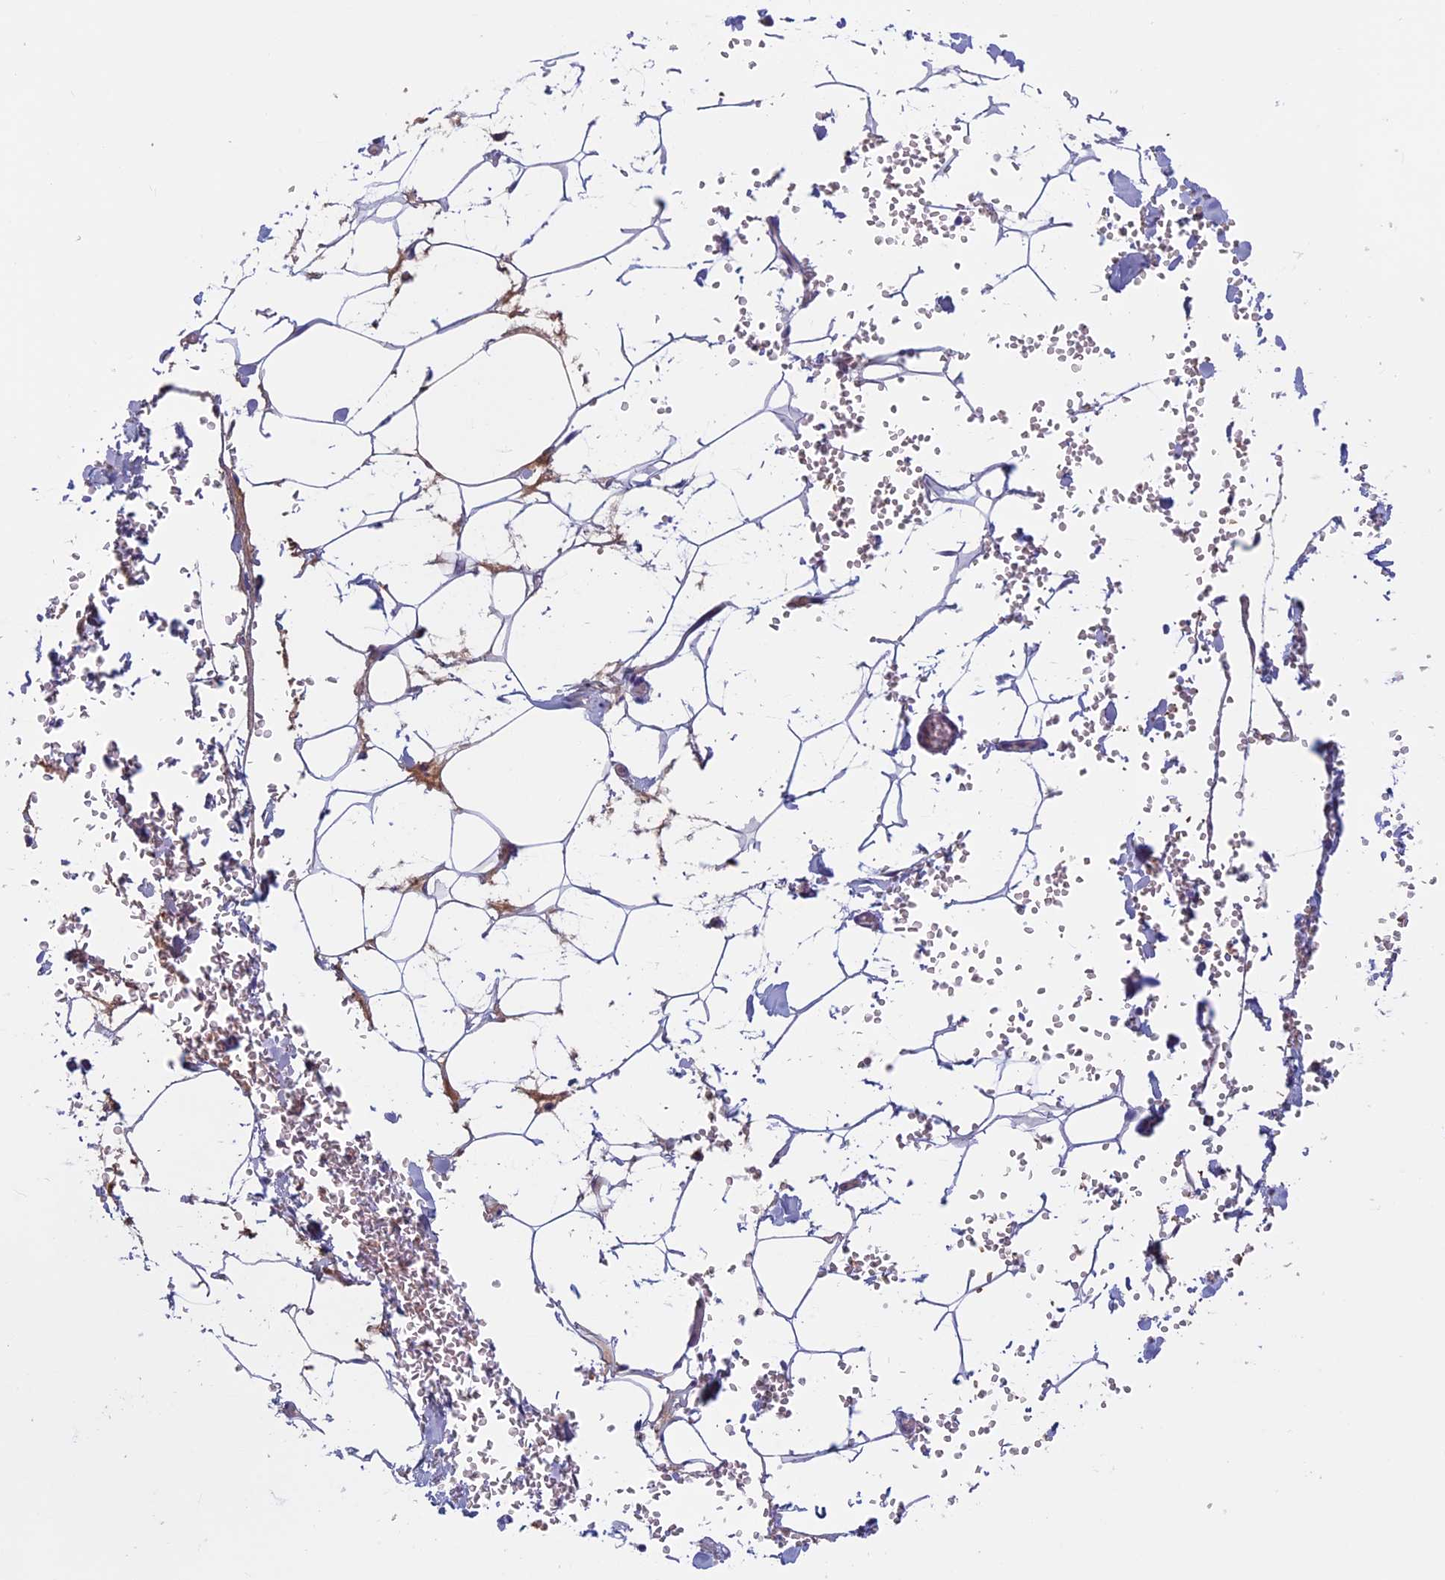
{"staining": {"intensity": "weak", "quantity": "25%-75%", "location": "cytoplasmic/membranous"}, "tissue": "adipose tissue", "cell_type": "Adipocytes", "image_type": "normal", "snomed": [{"axis": "morphology", "description": "Normal tissue, NOS"}, {"axis": "topography", "description": "Gallbladder"}, {"axis": "topography", "description": "Peripheral nerve tissue"}], "caption": "Adipose tissue was stained to show a protein in brown. There is low levels of weak cytoplasmic/membranous staining in about 25%-75% of adipocytes. Immunohistochemistry stains the protein of interest in brown and the nuclei are stained blue.", "gene": "ANGPTL2", "patient": {"sex": "male", "age": 38}}